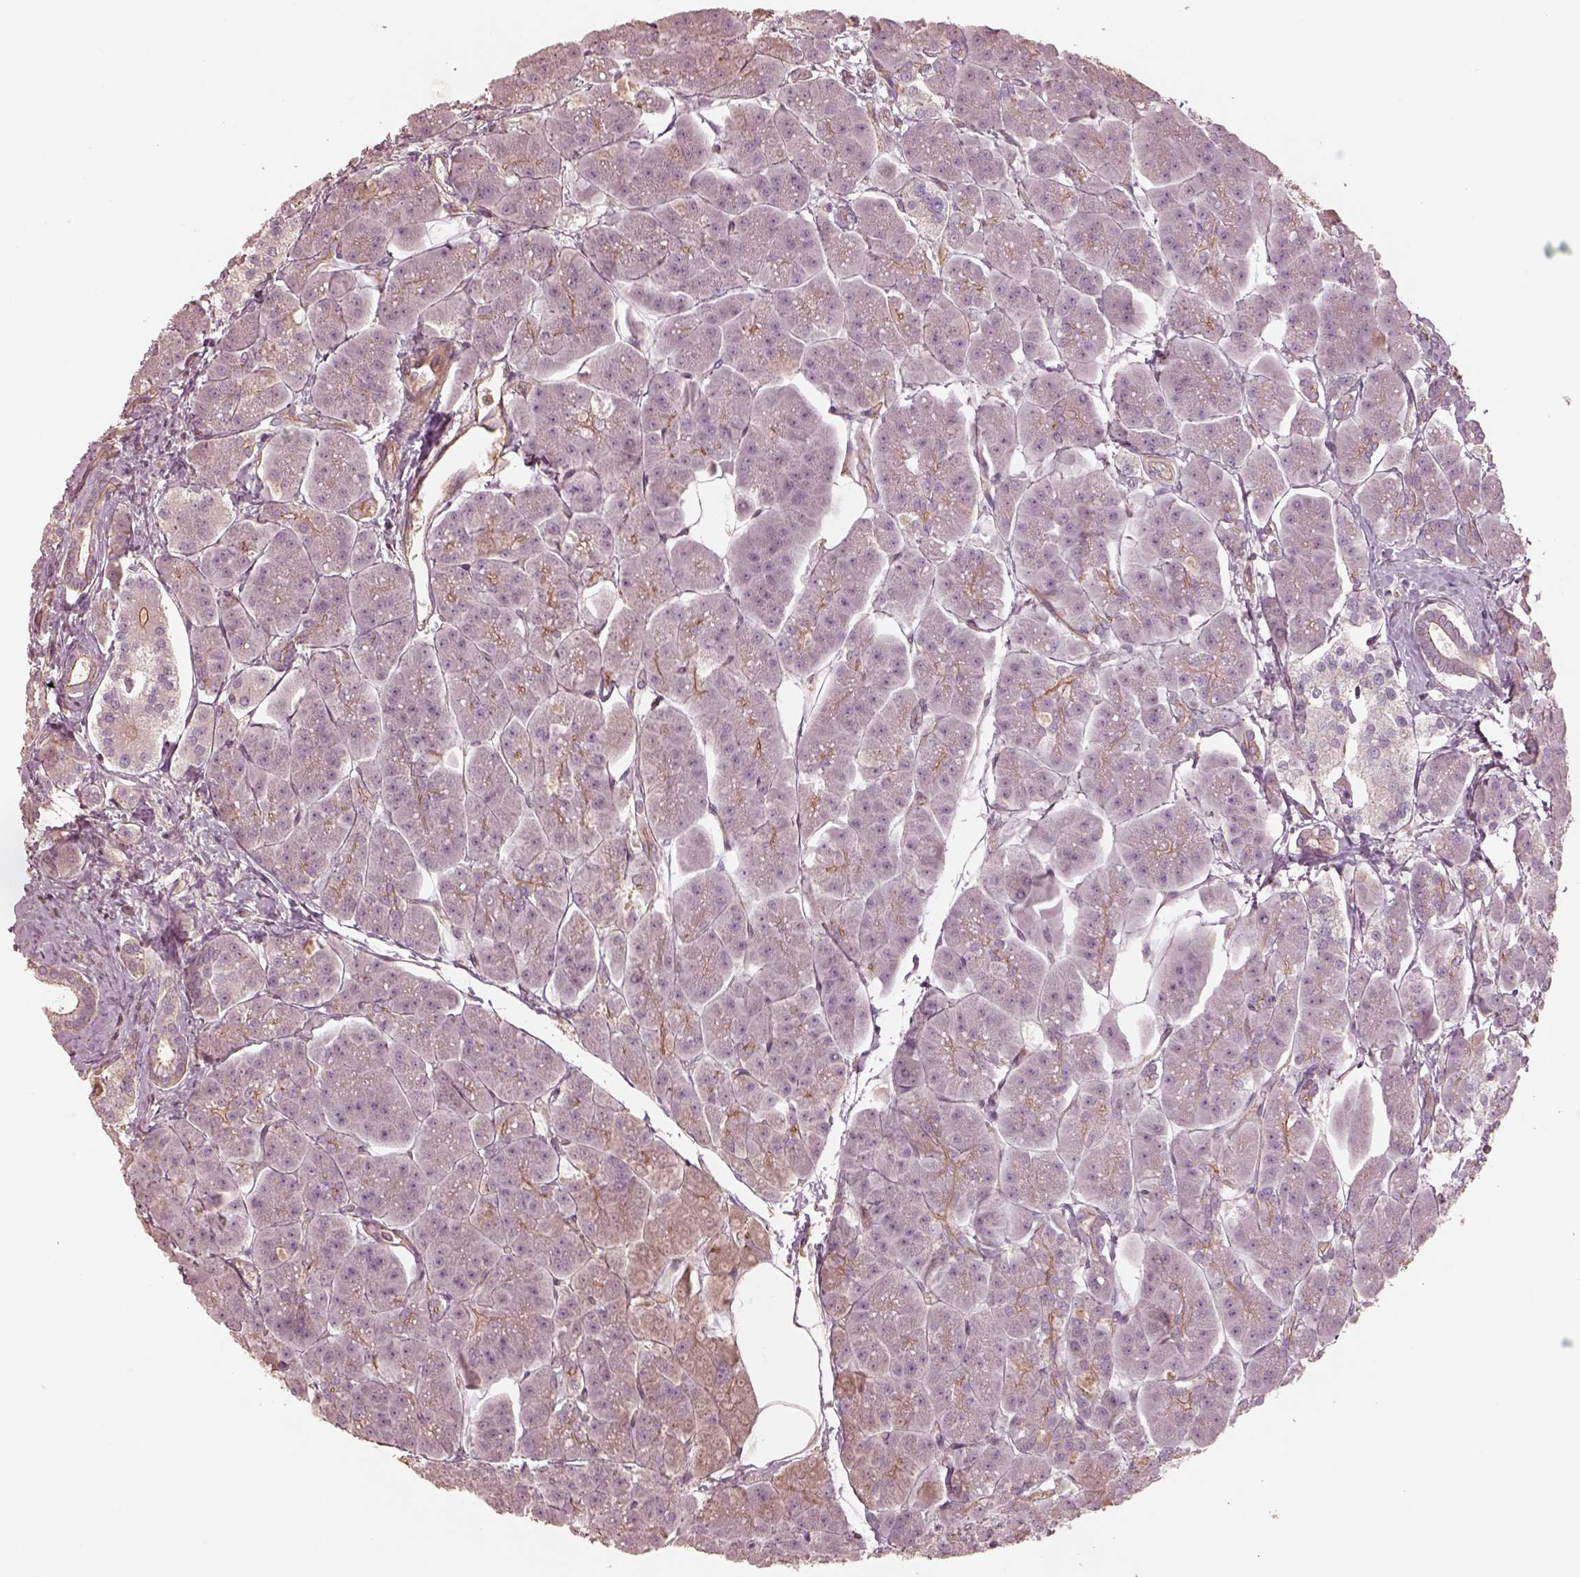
{"staining": {"intensity": "moderate", "quantity": "<25%", "location": "cytoplasmic/membranous"}, "tissue": "pancreas", "cell_type": "Exocrine glandular cells", "image_type": "normal", "snomed": [{"axis": "morphology", "description": "Normal tissue, NOS"}, {"axis": "topography", "description": "Adipose tissue"}, {"axis": "topography", "description": "Pancreas"}, {"axis": "topography", "description": "Peripheral nerve tissue"}], "caption": "Brown immunohistochemical staining in benign pancreas demonstrates moderate cytoplasmic/membranous expression in approximately <25% of exocrine glandular cells.", "gene": "OTOGL", "patient": {"sex": "female", "age": 58}}